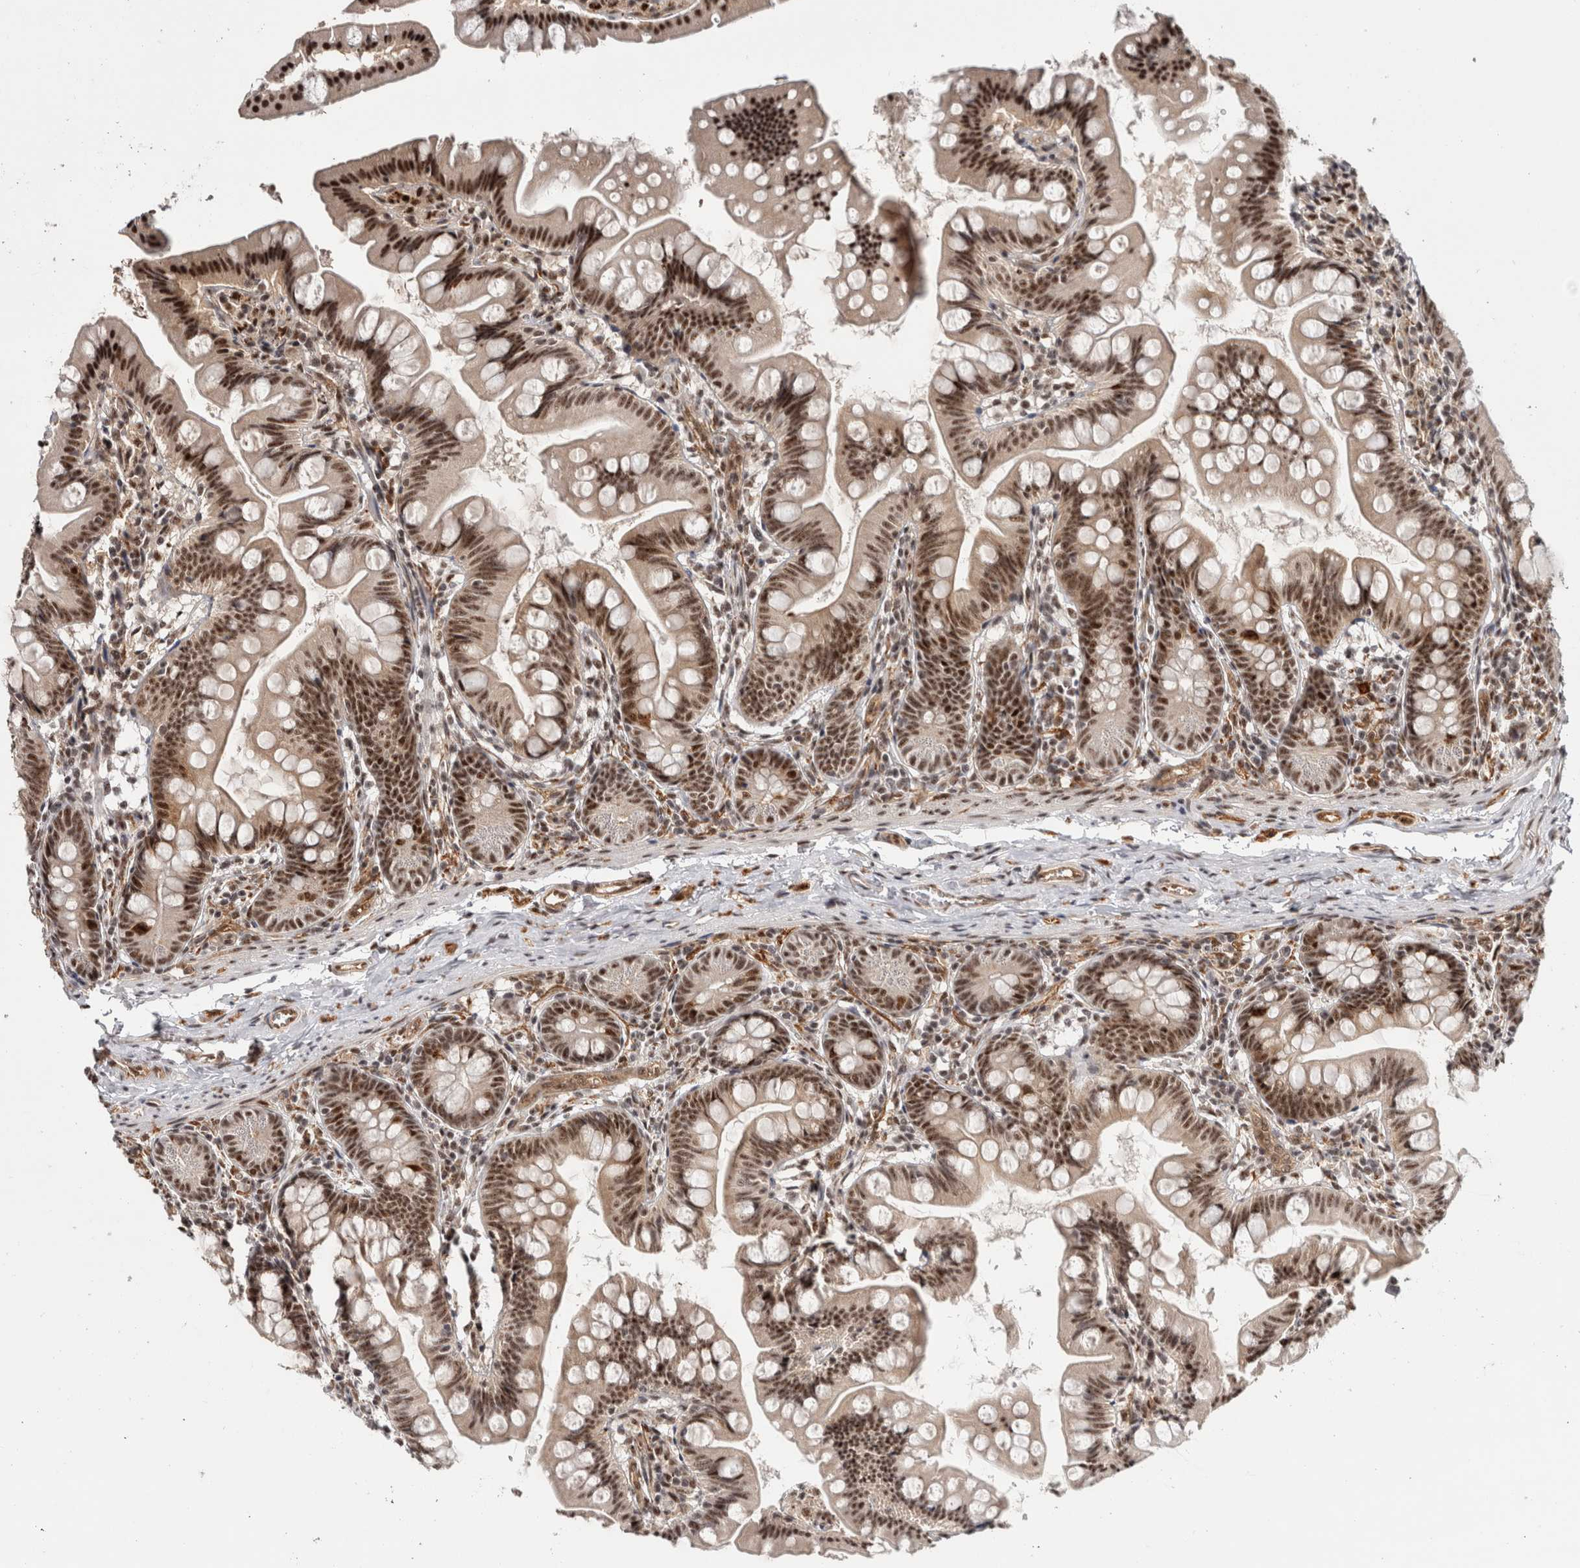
{"staining": {"intensity": "strong", "quantity": ">75%", "location": "nuclear"}, "tissue": "small intestine", "cell_type": "Glandular cells", "image_type": "normal", "snomed": [{"axis": "morphology", "description": "Normal tissue, NOS"}, {"axis": "topography", "description": "Small intestine"}], "caption": "Glandular cells reveal strong nuclear staining in about >75% of cells in unremarkable small intestine.", "gene": "MKNK1", "patient": {"sex": "male", "age": 7}}